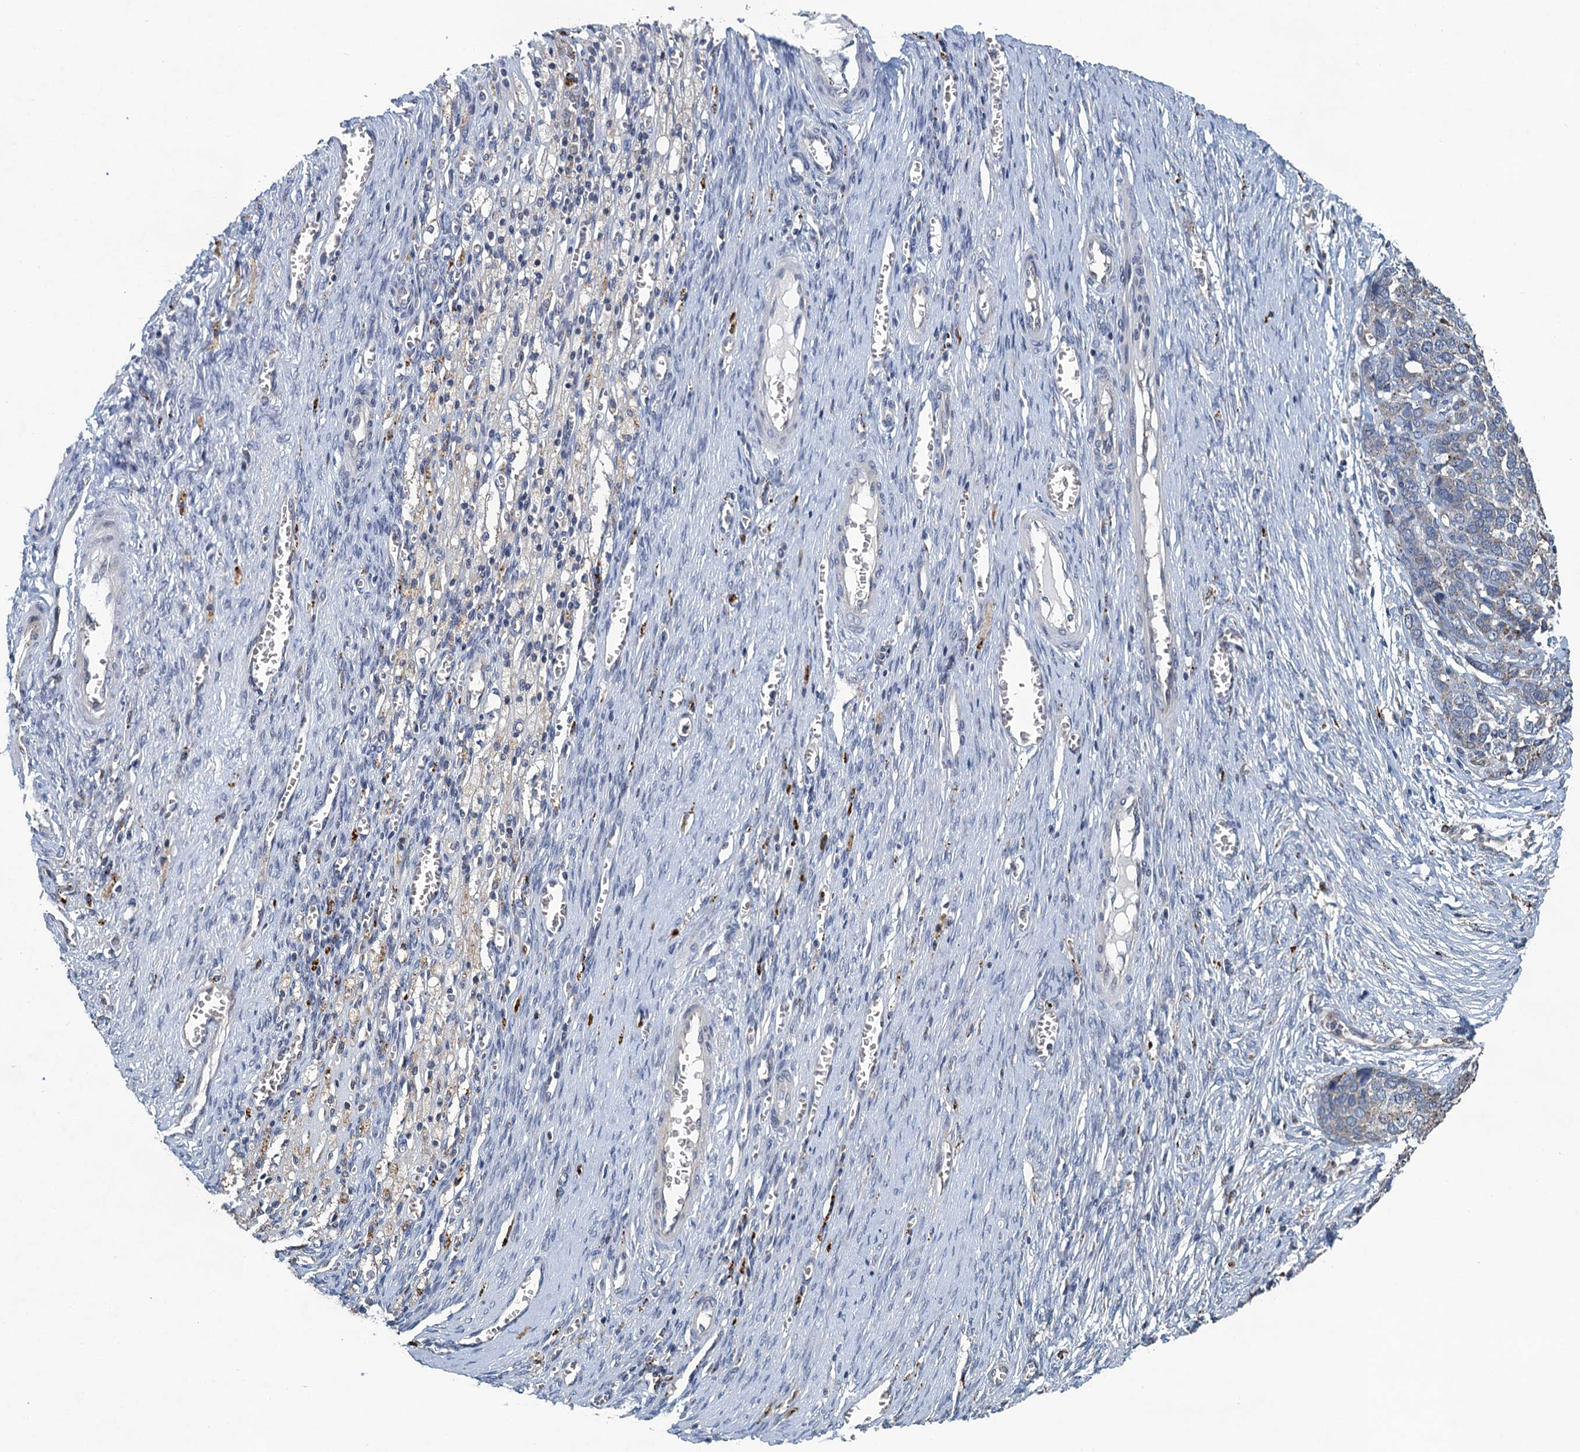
{"staining": {"intensity": "negative", "quantity": "none", "location": "none"}, "tissue": "ovarian cancer", "cell_type": "Tumor cells", "image_type": "cancer", "snomed": [{"axis": "morphology", "description": "Cystadenocarcinoma, serous, NOS"}, {"axis": "topography", "description": "Ovary"}], "caption": "Protein analysis of ovarian serous cystadenocarcinoma shows no significant expression in tumor cells.", "gene": "KBTBD8", "patient": {"sex": "female", "age": 44}}